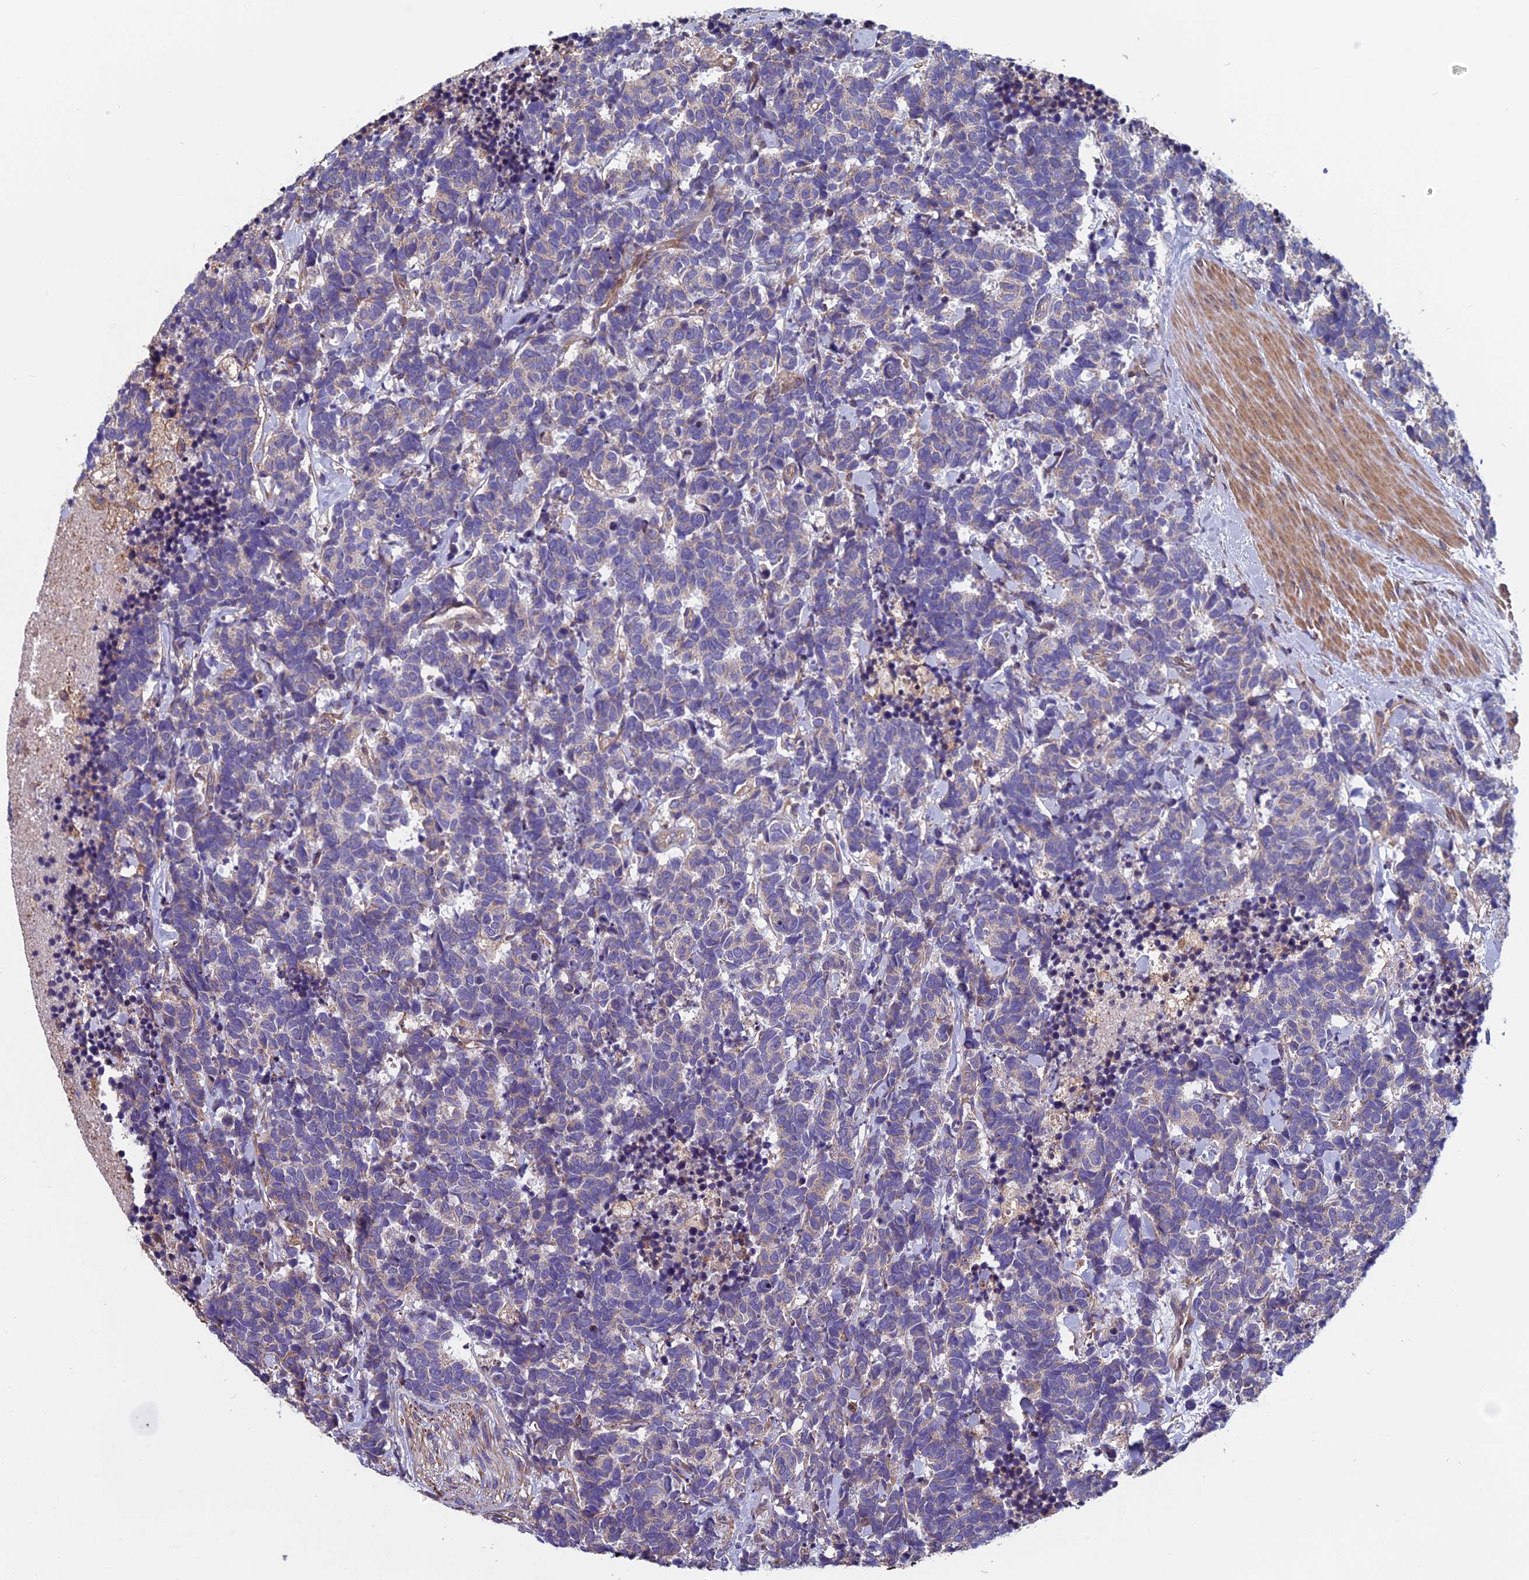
{"staining": {"intensity": "weak", "quantity": "<25%", "location": "cytoplasmic/membranous"}, "tissue": "carcinoid", "cell_type": "Tumor cells", "image_type": "cancer", "snomed": [{"axis": "morphology", "description": "Carcinoma, NOS"}, {"axis": "morphology", "description": "Carcinoid, malignant, NOS"}, {"axis": "topography", "description": "Prostate"}], "caption": "High magnification brightfield microscopy of carcinoid stained with DAB (3,3'-diaminobenzidine) (brown) and counterstained with hematoxylin (blue): tumor cells show no significant positivity.", "gene": "CCDC153", "patient": {"sex": "male", "age": 57}}